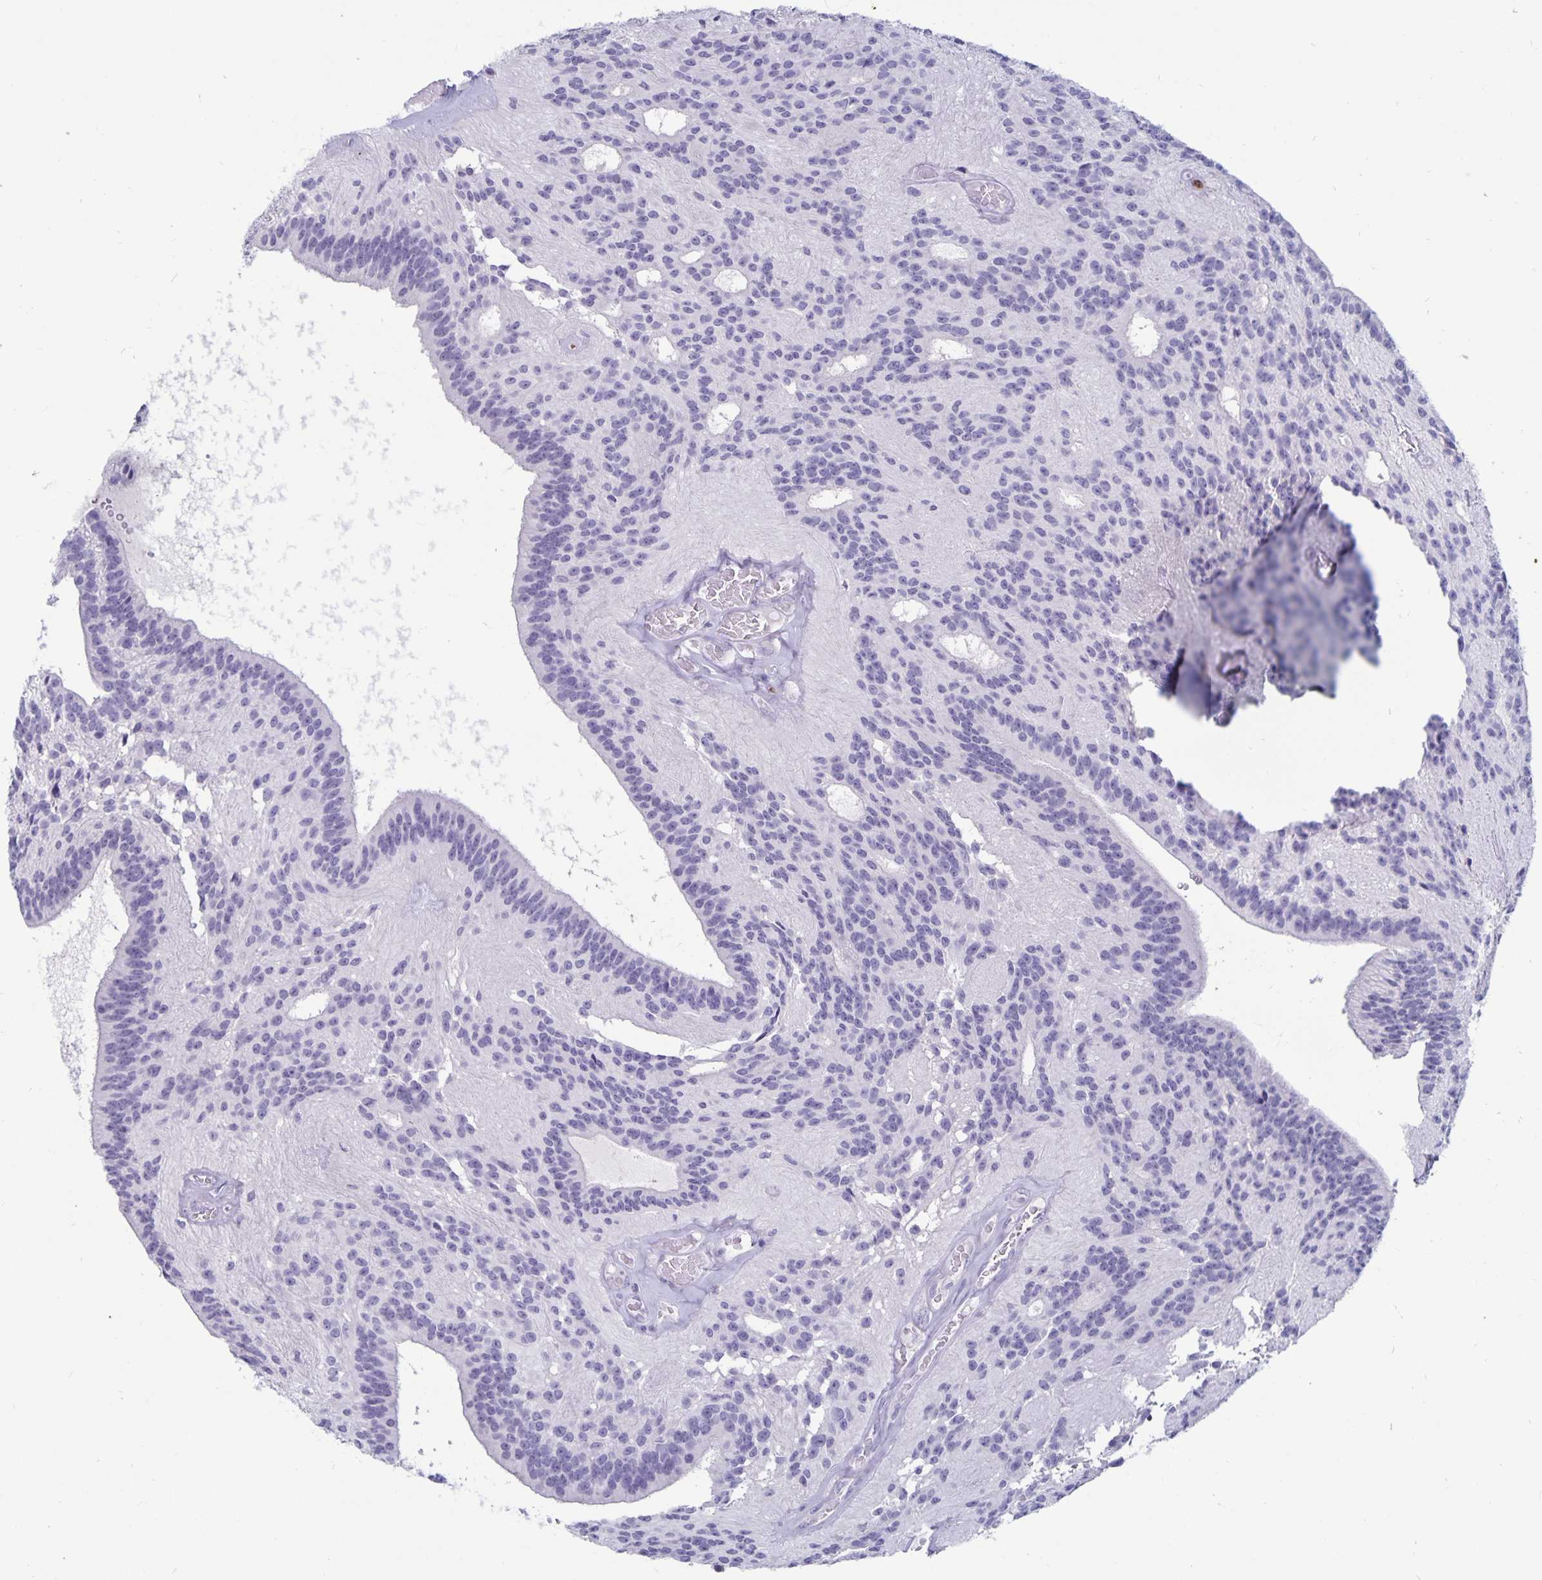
{"staining": {"intensity": "negative", "quantity": "none", "location": "none"}, "tissue": "glioma", "cell_type": "Tumor cells", "image_type": "cancer", "snomed": [{"axis": "morphology", "description": "Glioma, malignant, Low grade"}, {"axis": "topography", "description": "Brain"}], "caption": "This micrograph is of glioma stained with IHC to label a protein in brown with the nuclei are counter-stained blue. There is no expression in tumor cells.", "gene": "PLCB3", "patient": {"sex": "male", "age": 31}}